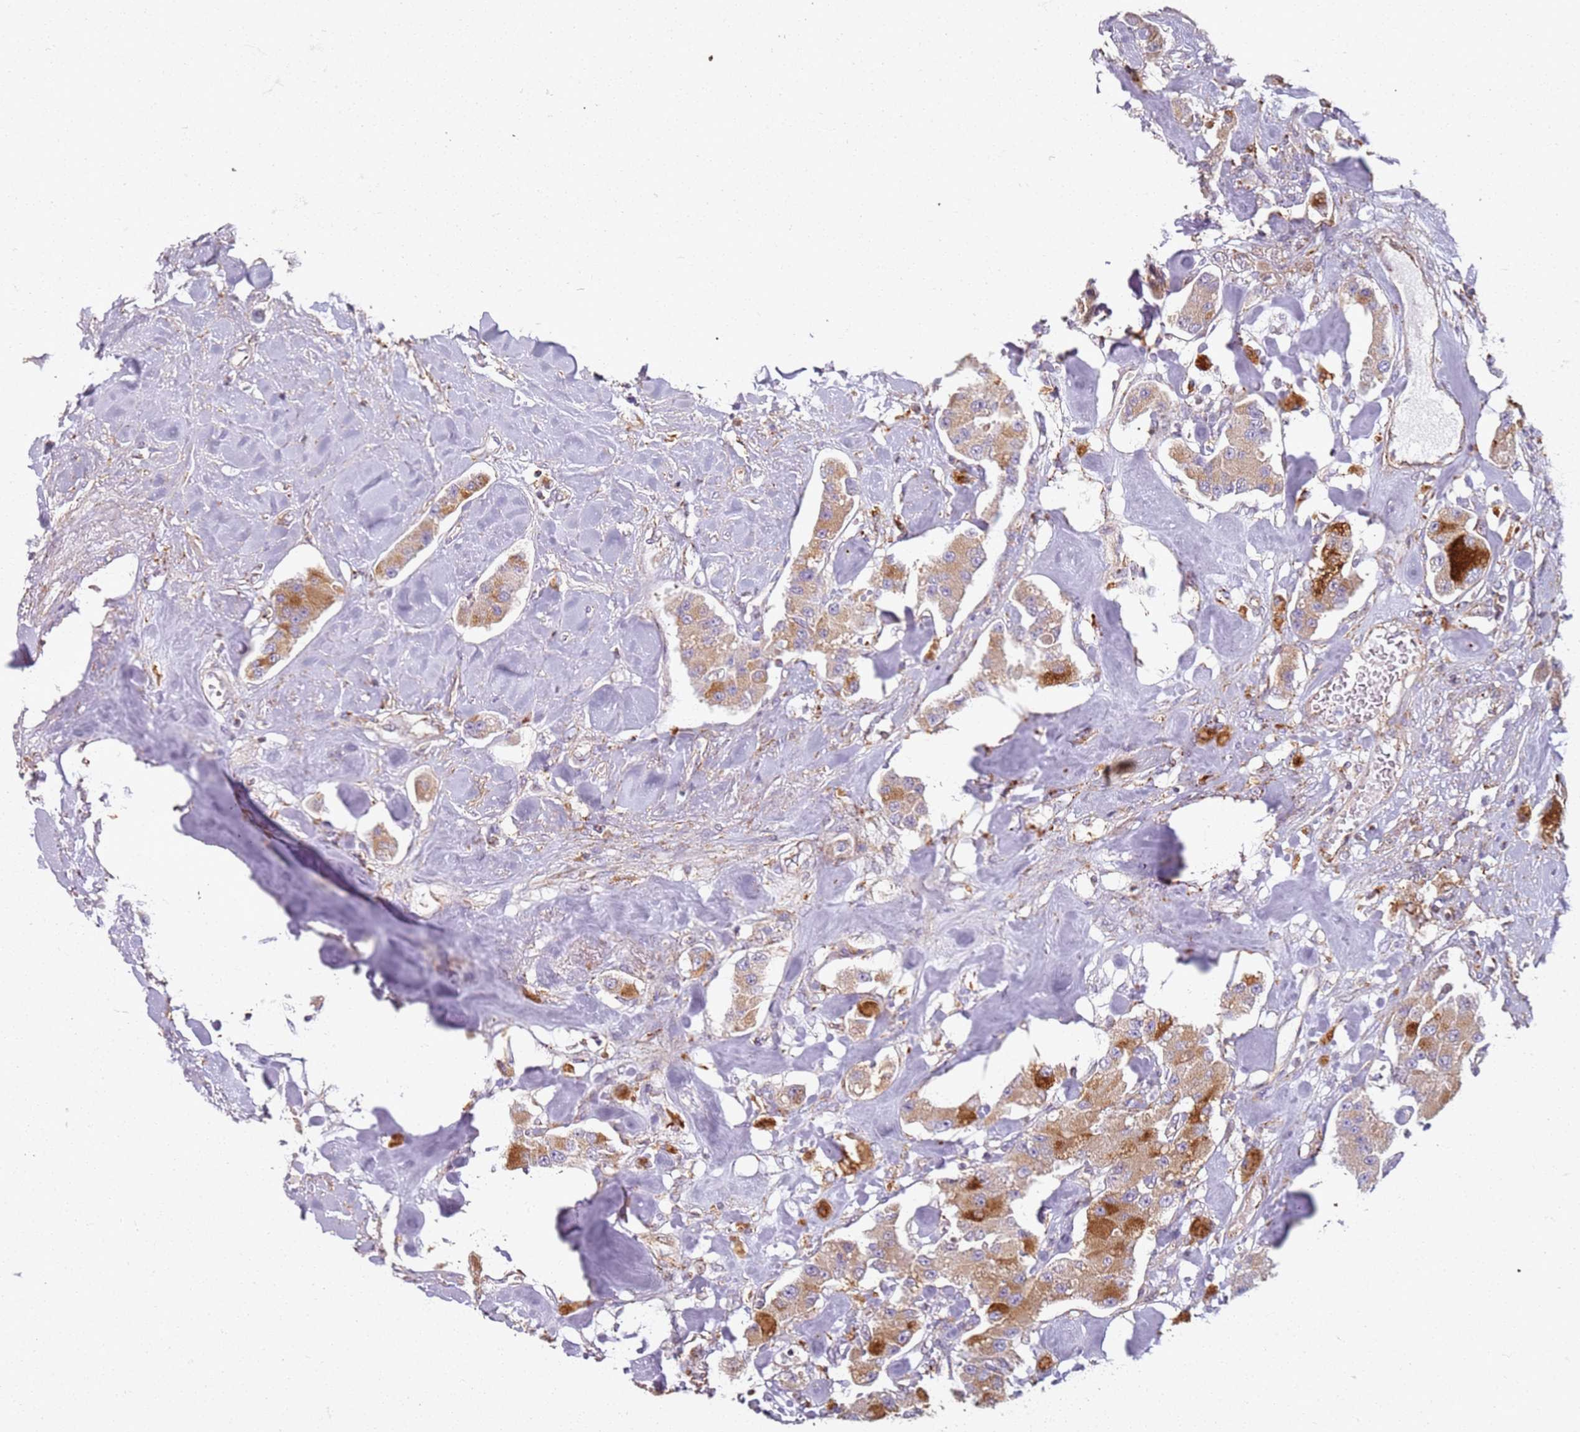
{"staining": {"intensity": "moderate", "quantity": ">75%", "location": "cytoplasmic/membranous"}, "tissue": "carcinoid", "cell_type": "Tumor cells", "image_type": "cancer", "snomed": [{"axis": "morphology", "description": "Carcinoid, malignant, NOS"}, {"axis": "topography", "description": "Pancreas"}], "caption": "Carcinoid stained with DAB (3,3'-diaminobenzidine) IHC shows medium levels of moderate cytoplasmic/membranous positivity in about >75% of tumor cells. (brown staining indicates protein expression, while blue staining denotes nuclei).", "gene": "PROKR2", "patient": {"sex": "male", "age": 41}}